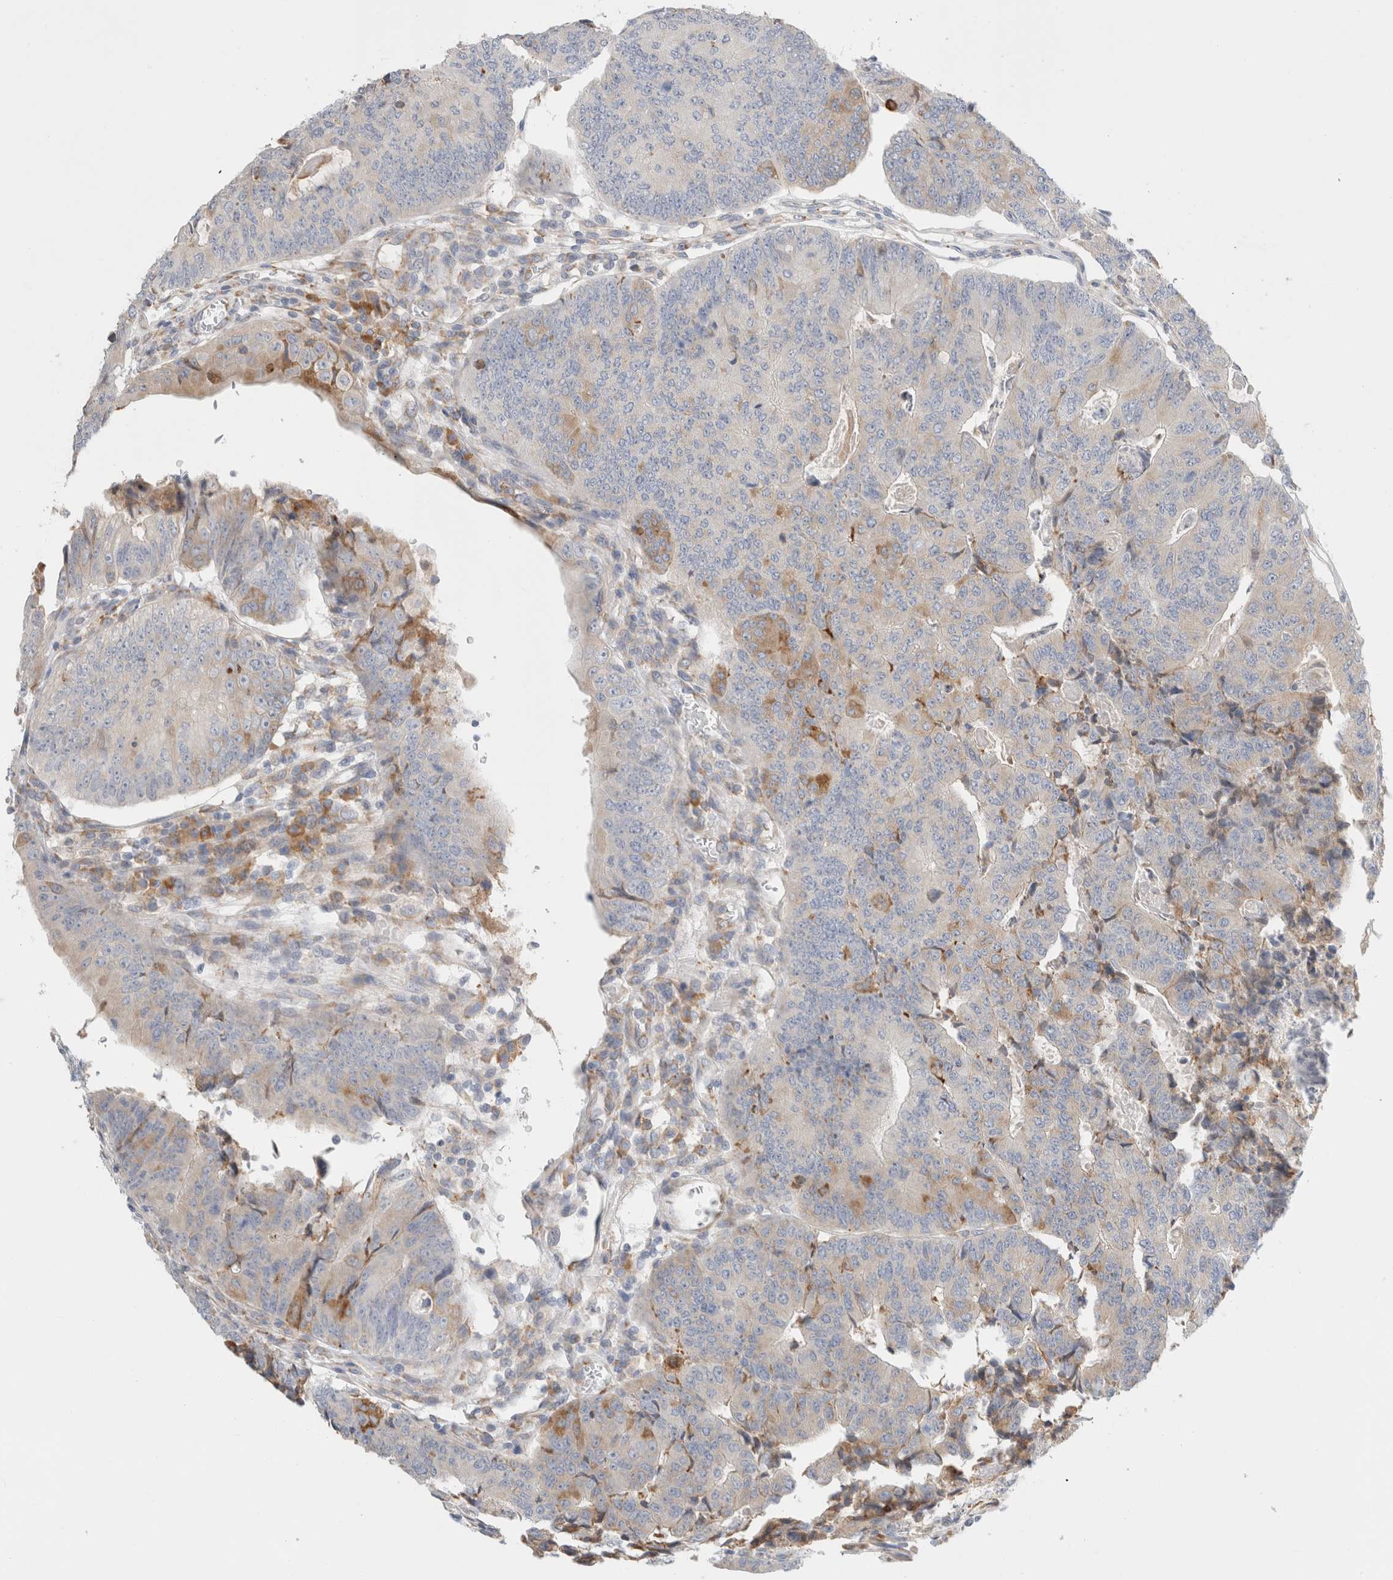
{"staining": {"intensity": "weak", "quantity": "<25%", "location": "cytoplasmic/membranous"}, "tissue": "colorectal cancer", "cell_type": "Tumor cells", "image_type": "cancer", "snomed": [{"axis": "morphology", "description": "Adenocarcinoma, NOS"}, {"axis": "topography", "description": "Colon"}], "caption": "IHC image of neoplastic tissue: colorectal adenocarcinoma stained with DAB reveals no significant protein positivity in tumor cells.", "gene": "CSK", "patient": {"sex": "female", "age": 67}}